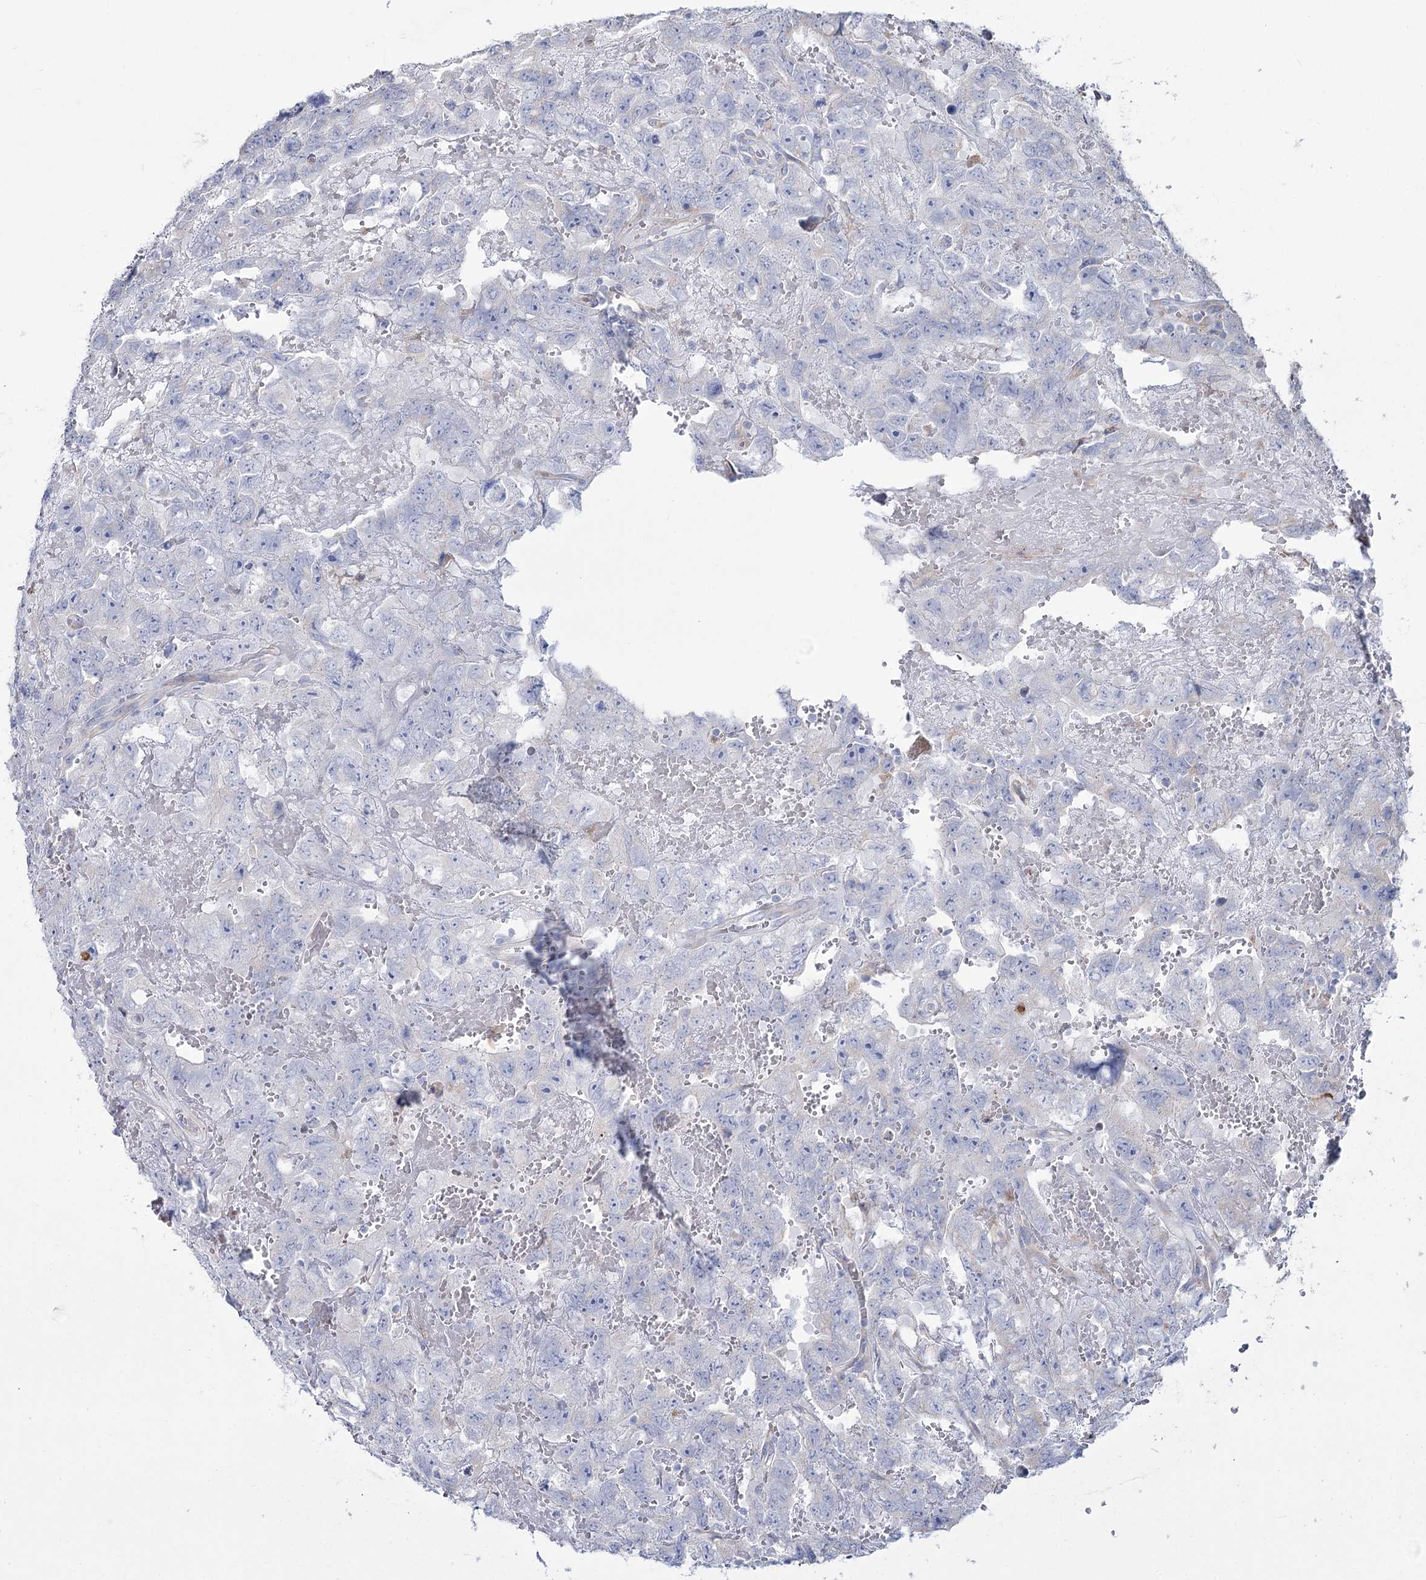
{"staining": {"intensity": "negative", "quantity": "none", "location": "none"}, "tissue": "testis cancer", "cell_type": "Tumor cells", "image_type": "cancer", "snomed": [{"axis": "morphology", "description": "Carcinoma, Embryonal, NOS"}, {"axis": "topography", "description": "Testis"}], "caption": "Tumor cells show no significant expression in testis cancer (embryonal carcinoma).", "gene": "NIPAL4", "patient": {"sex": "male", "age": 45}}